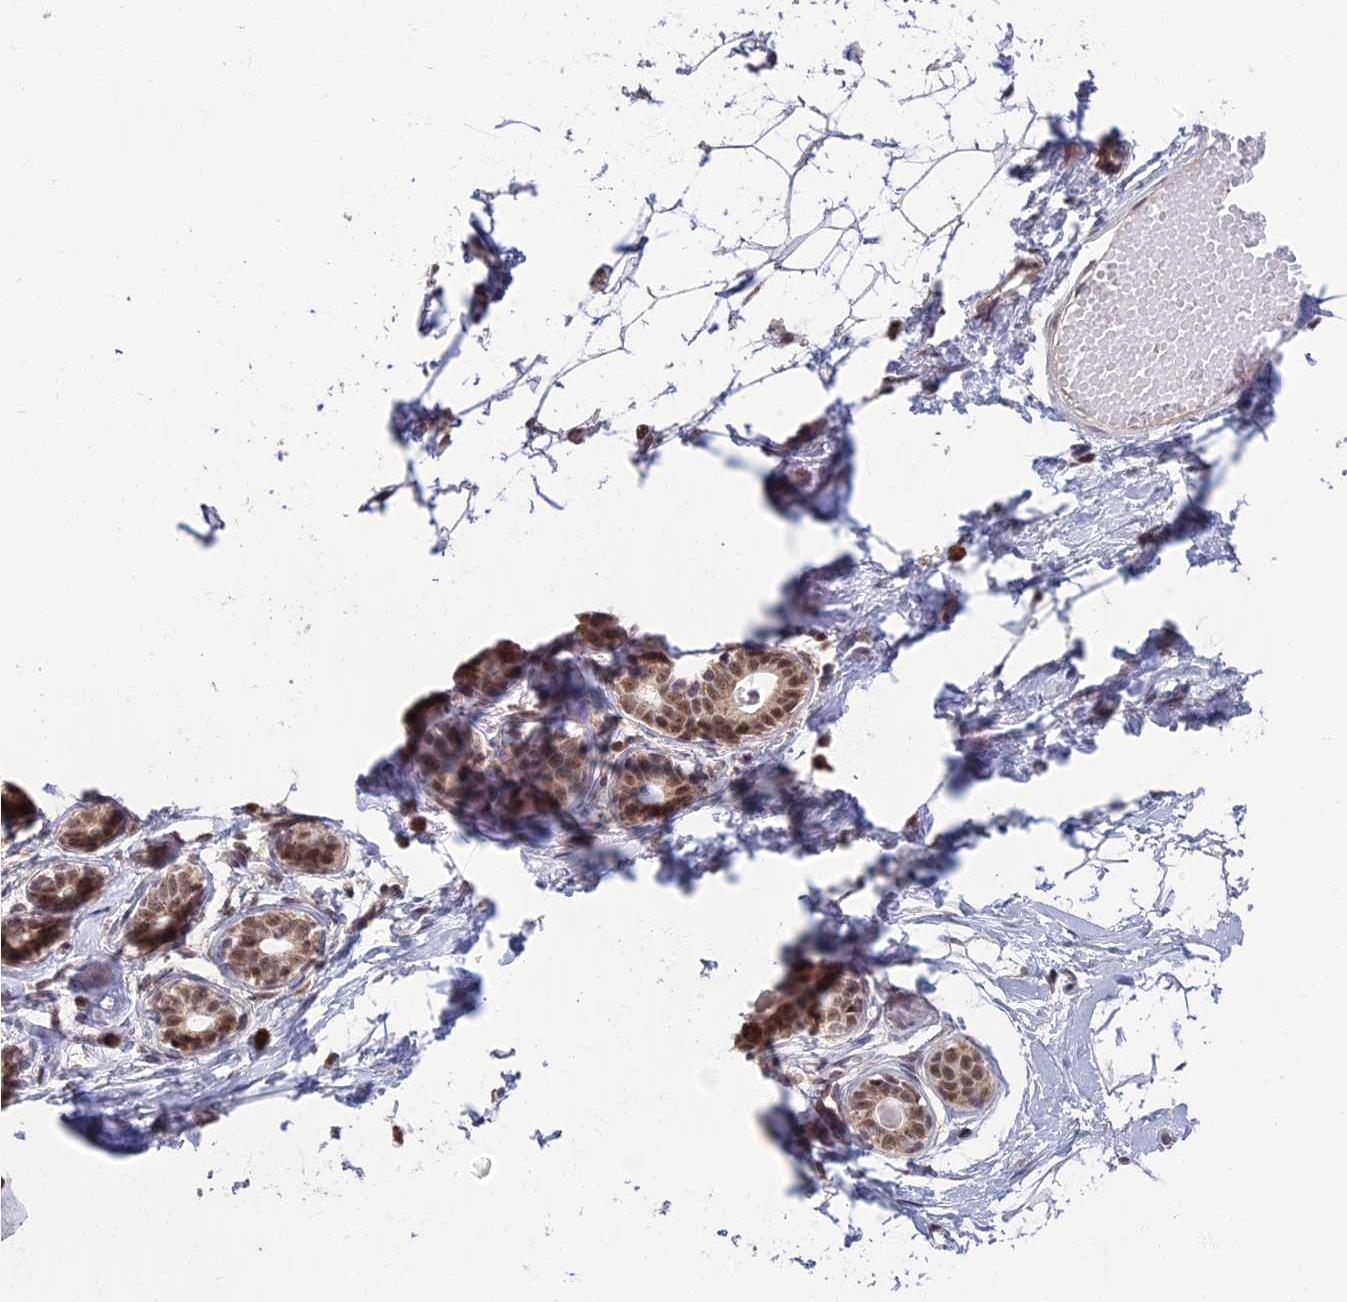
{"staining": {"intensity": "negative", "quantity": "none", "location": "none"}, "tissue": "breast", "cell_type": "Adipocytes", "image_type": "normal", "snomed": [{"axis": "morphology", "description": "Normal tissue, NOS"}, {"axis": "morphology", "description": "Adenoma, NOS"}, {"axis": "topography", "description": "Breast"}], "caption": "IHC of benign human breast demonstrates no positivity in adipocytes.", "gene": "MORF4L1", "patient": {"sex": "female", "age": 23}}